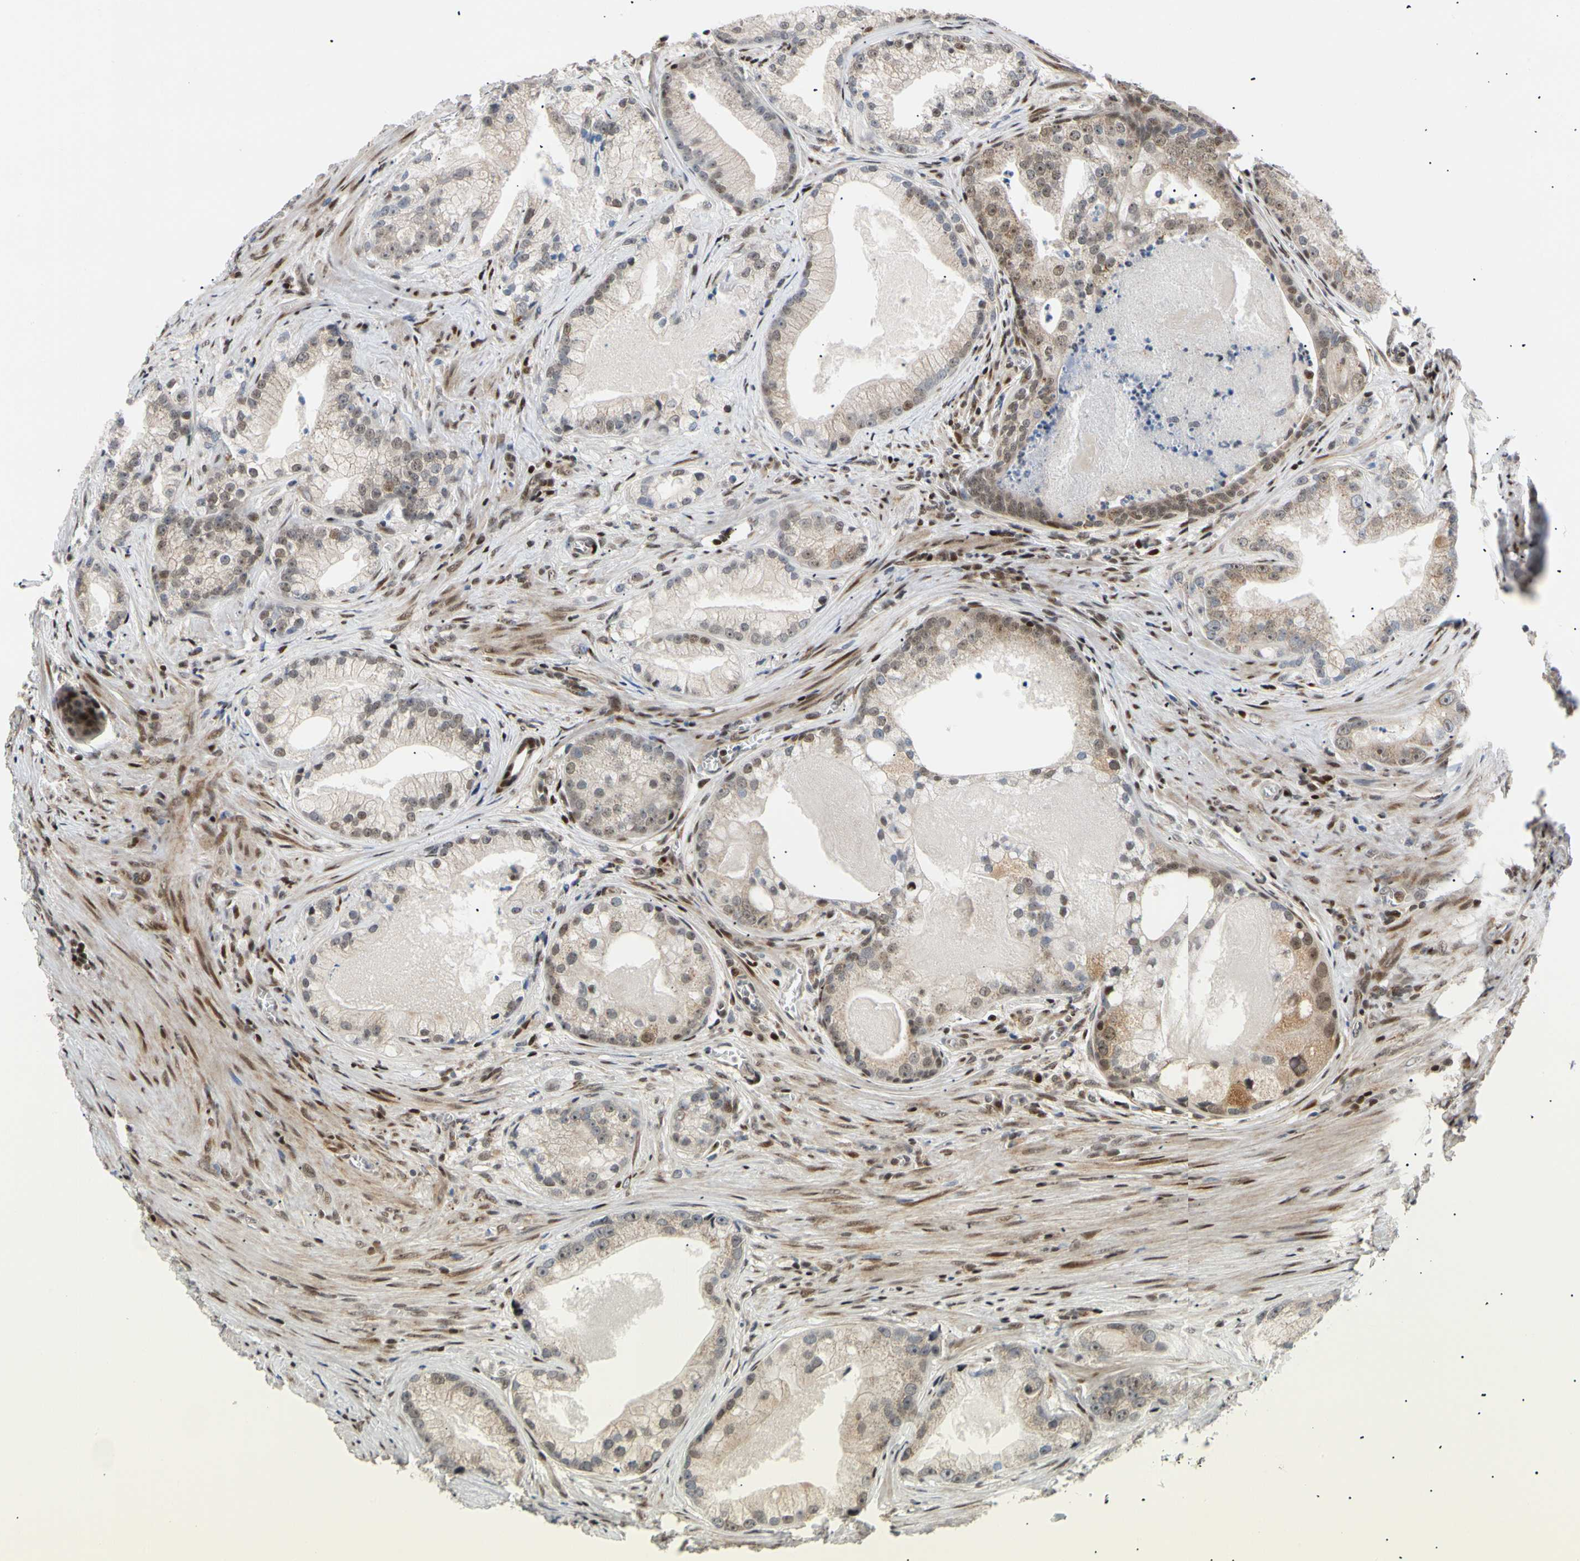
{"staining": {"intensity": "moderate", "quantity": "25%-75%", "location": "cytoplasmic/membranous,nuclear"}, "tissue": "prostate cancer", "cell_type": "Tumor cells", "image_type": "cancer", "snomed": [{"axis": "morphology", "description": "Adenocarcinoma, Low grade"}, {"axis": "topography", "description": "Prostate"}], "caption": "DAB (3,3'-diaminobenzidine) immunohistochemical staining of low-grade adenocarcinoma (prostate) exhibits moderate cytoplasmic/membranous and nuclear protein expression in about 25%-75% of tumor cells.", "gene": "E2F1", "patient": {"sex": "male", "age": 59}}